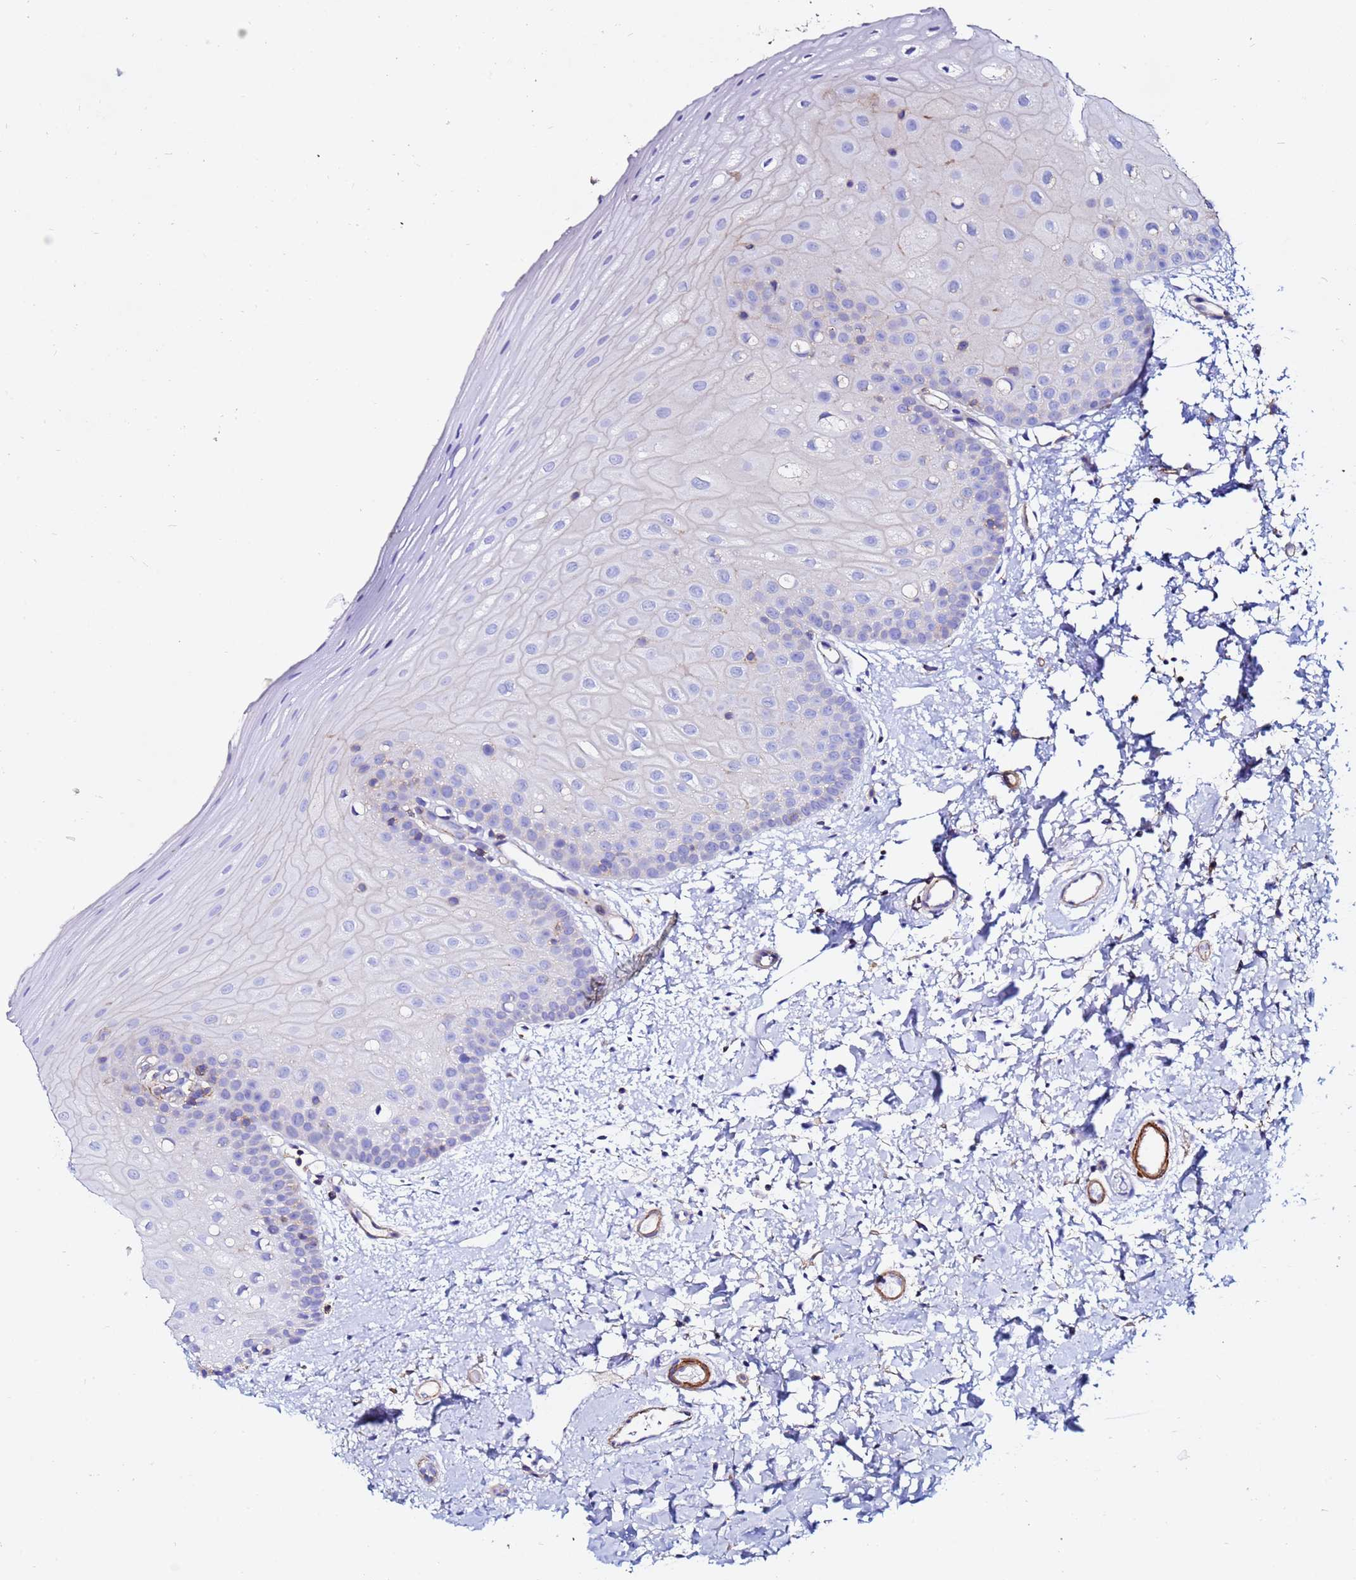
{"staining": {"intensity": "negative", "quantity": "none", "location": "none"}, "tissue": "oral mucosa", "cell_type": "Squamous epithelial cells", "image_type": "normal", "snomed": [{"axis": "morphology", "description": "Normal tissue, NOS"}, {"axis": "topography", "description": "Oral tissue"}], "caption": "IHC of normal oral mucosa exhibits no expression in squamous epithelial cells. (DAB immunohistochemistry (IHC) visualized using brightfield microscopy, high magnification).", "gene": "ACTA1", "patient": {"sex": "female", "age": 67}}